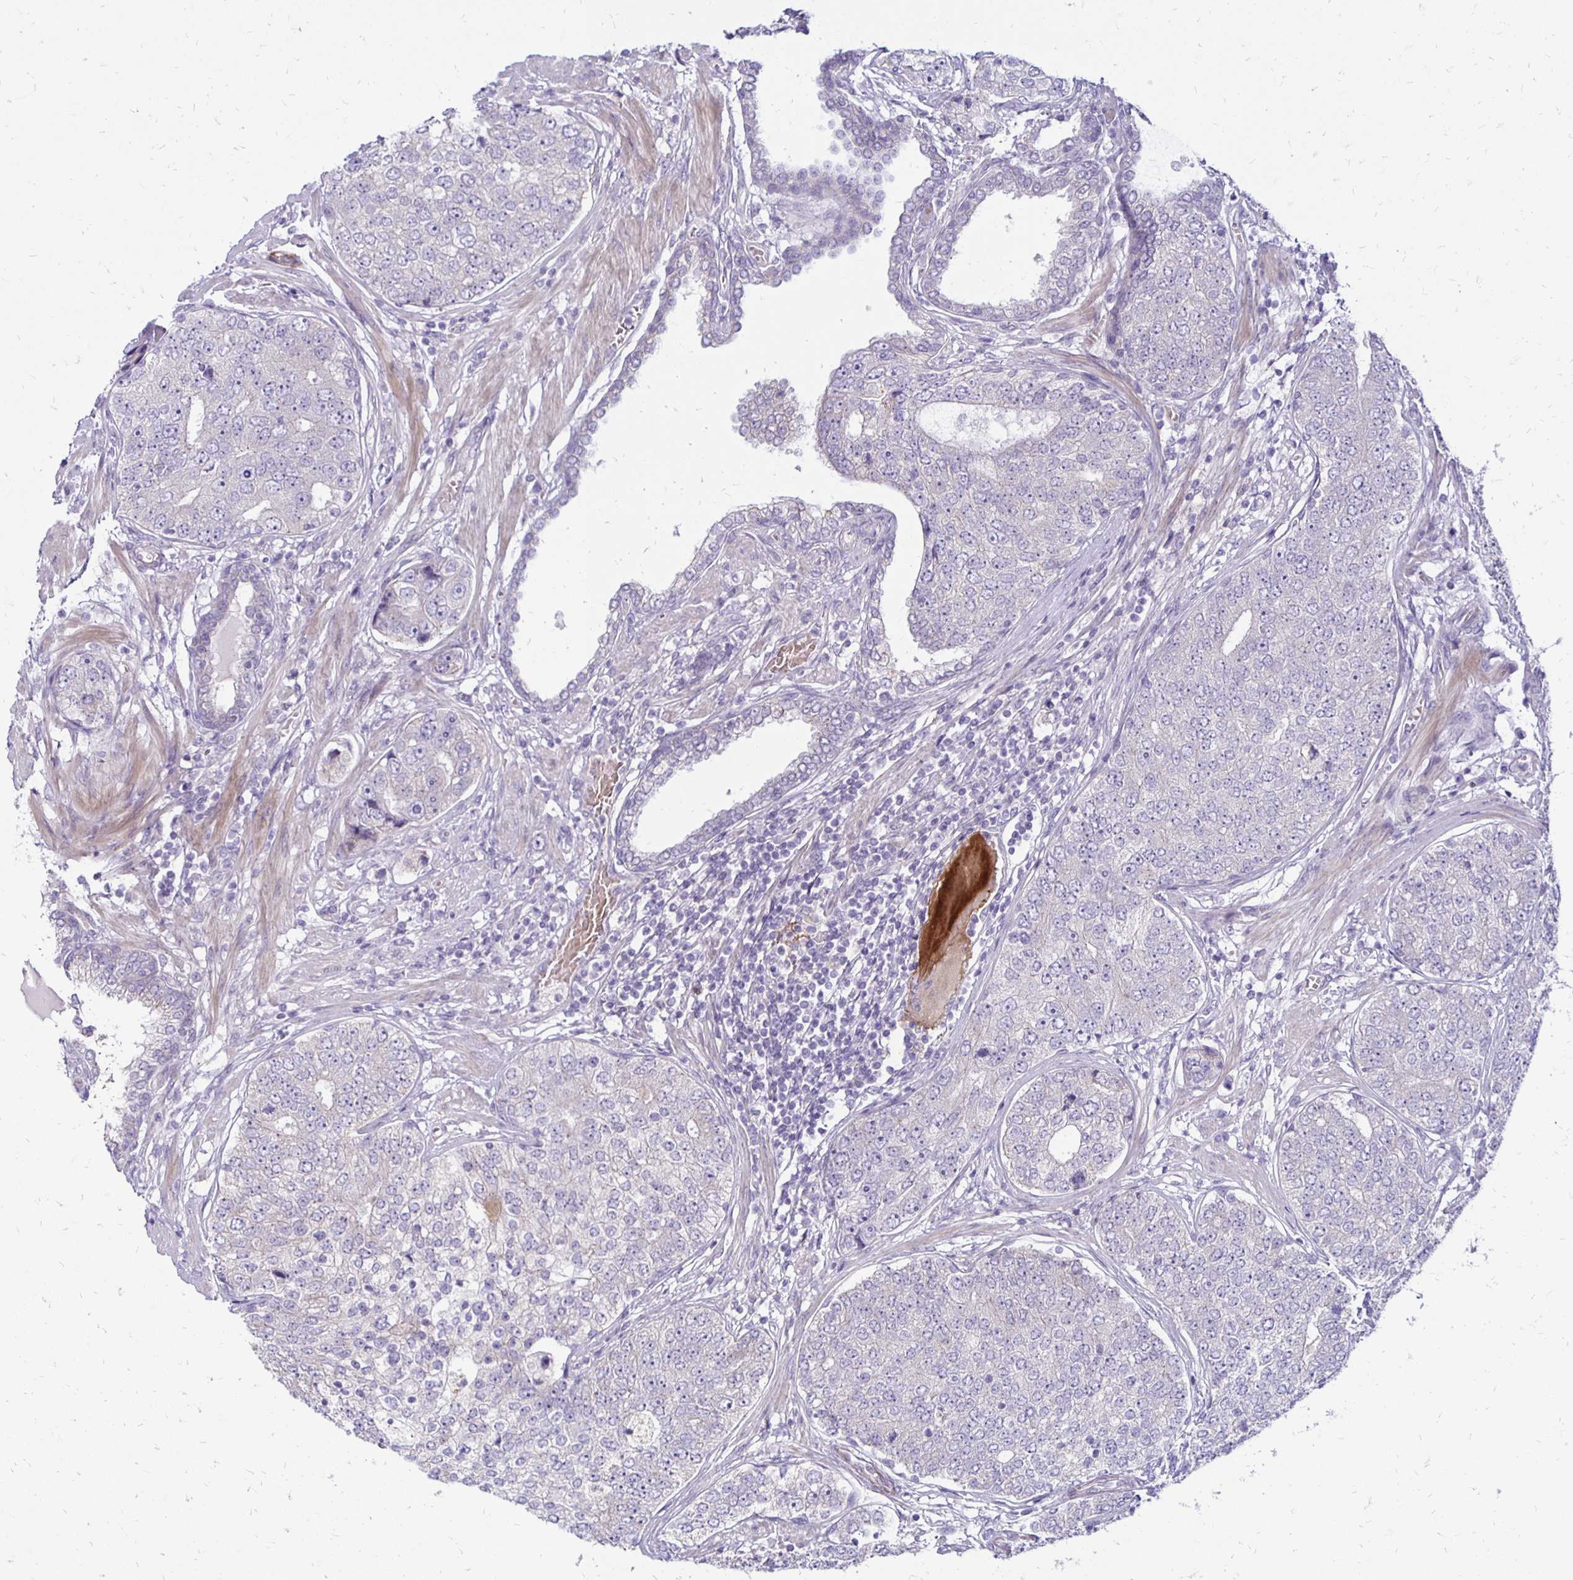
{"staining": {"intensity": "negative", "quantity": "none", "location": "none"}, "tissue": "prostate cancer", "cell_type": "Tumor cells", "image_type": "cancer", "snomed": [{"axis": "morphology", "description": "Adenocarcinoma, High grade"}, {"axis": "topography", "description": "Prostate"}], "caption": "Micrograph shows no significant protein positivity in tumor cells of prostate adenocarcinoma (high-grade).", "gene": "KATNBL1", "patient": {"sex": "male", "age": 60}}